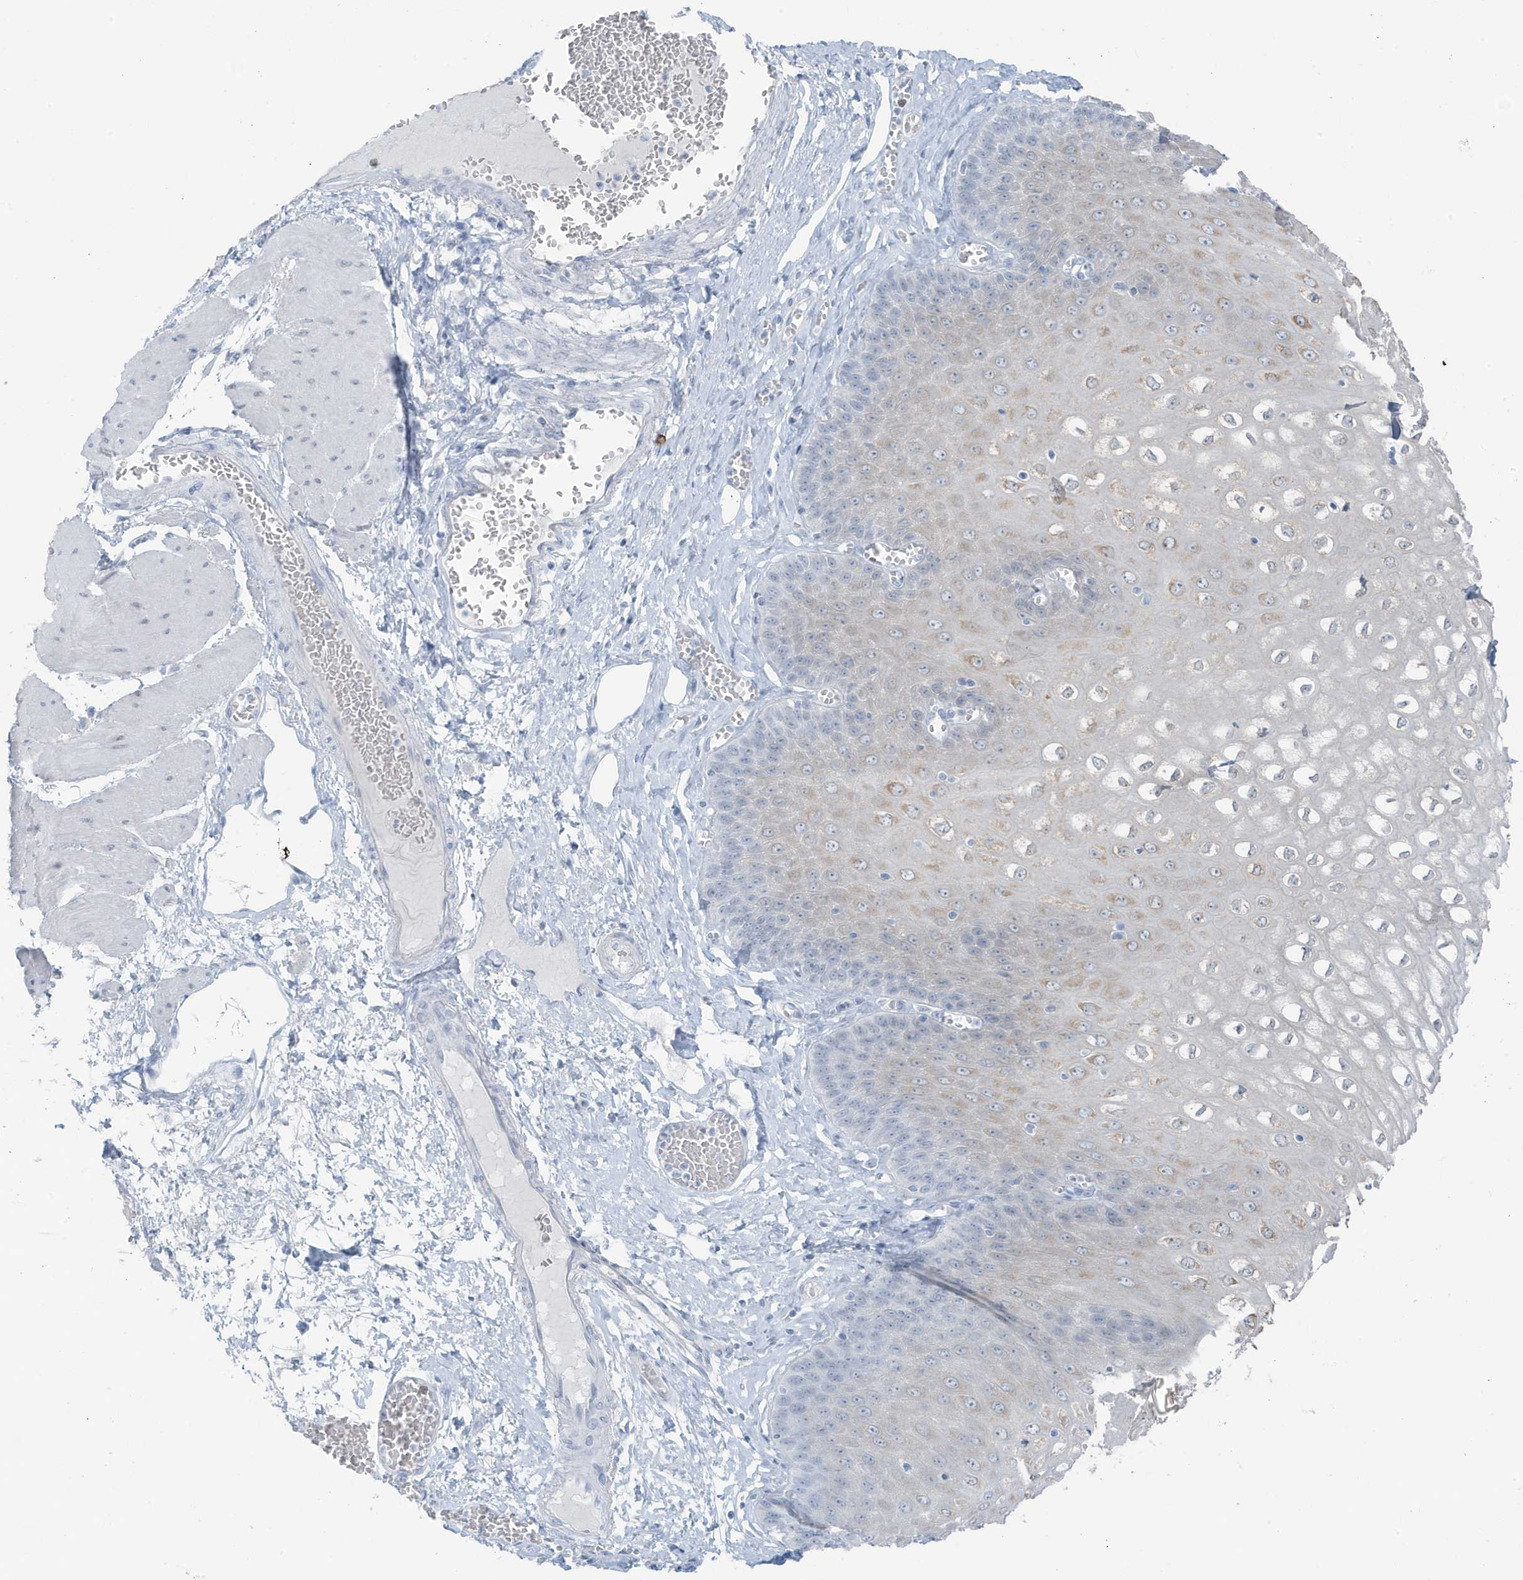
{"staining": {"intensity": "weak", "quantity": "25%-75%", "location": "cytoplasmic/membranous"}, "tissue": "esophagus", "cell_type": "Squamous epithelial cells", "image_type": "normal", "snomed": [{"axis": "morphology", "description": "Normal tissue, NOS"}, {"axis": "topography", "description": "Esophagus"}], "caption": "The histopathology image exhibits staining of unremarkable esophagus, revealing weak cytoplasmic/membranous protein positivity (brown color) within squamous epithelial cells. Nuclei are stained in blue.", "gene": "ZFP64", "patient": {"sex": "male", "age": 60}}